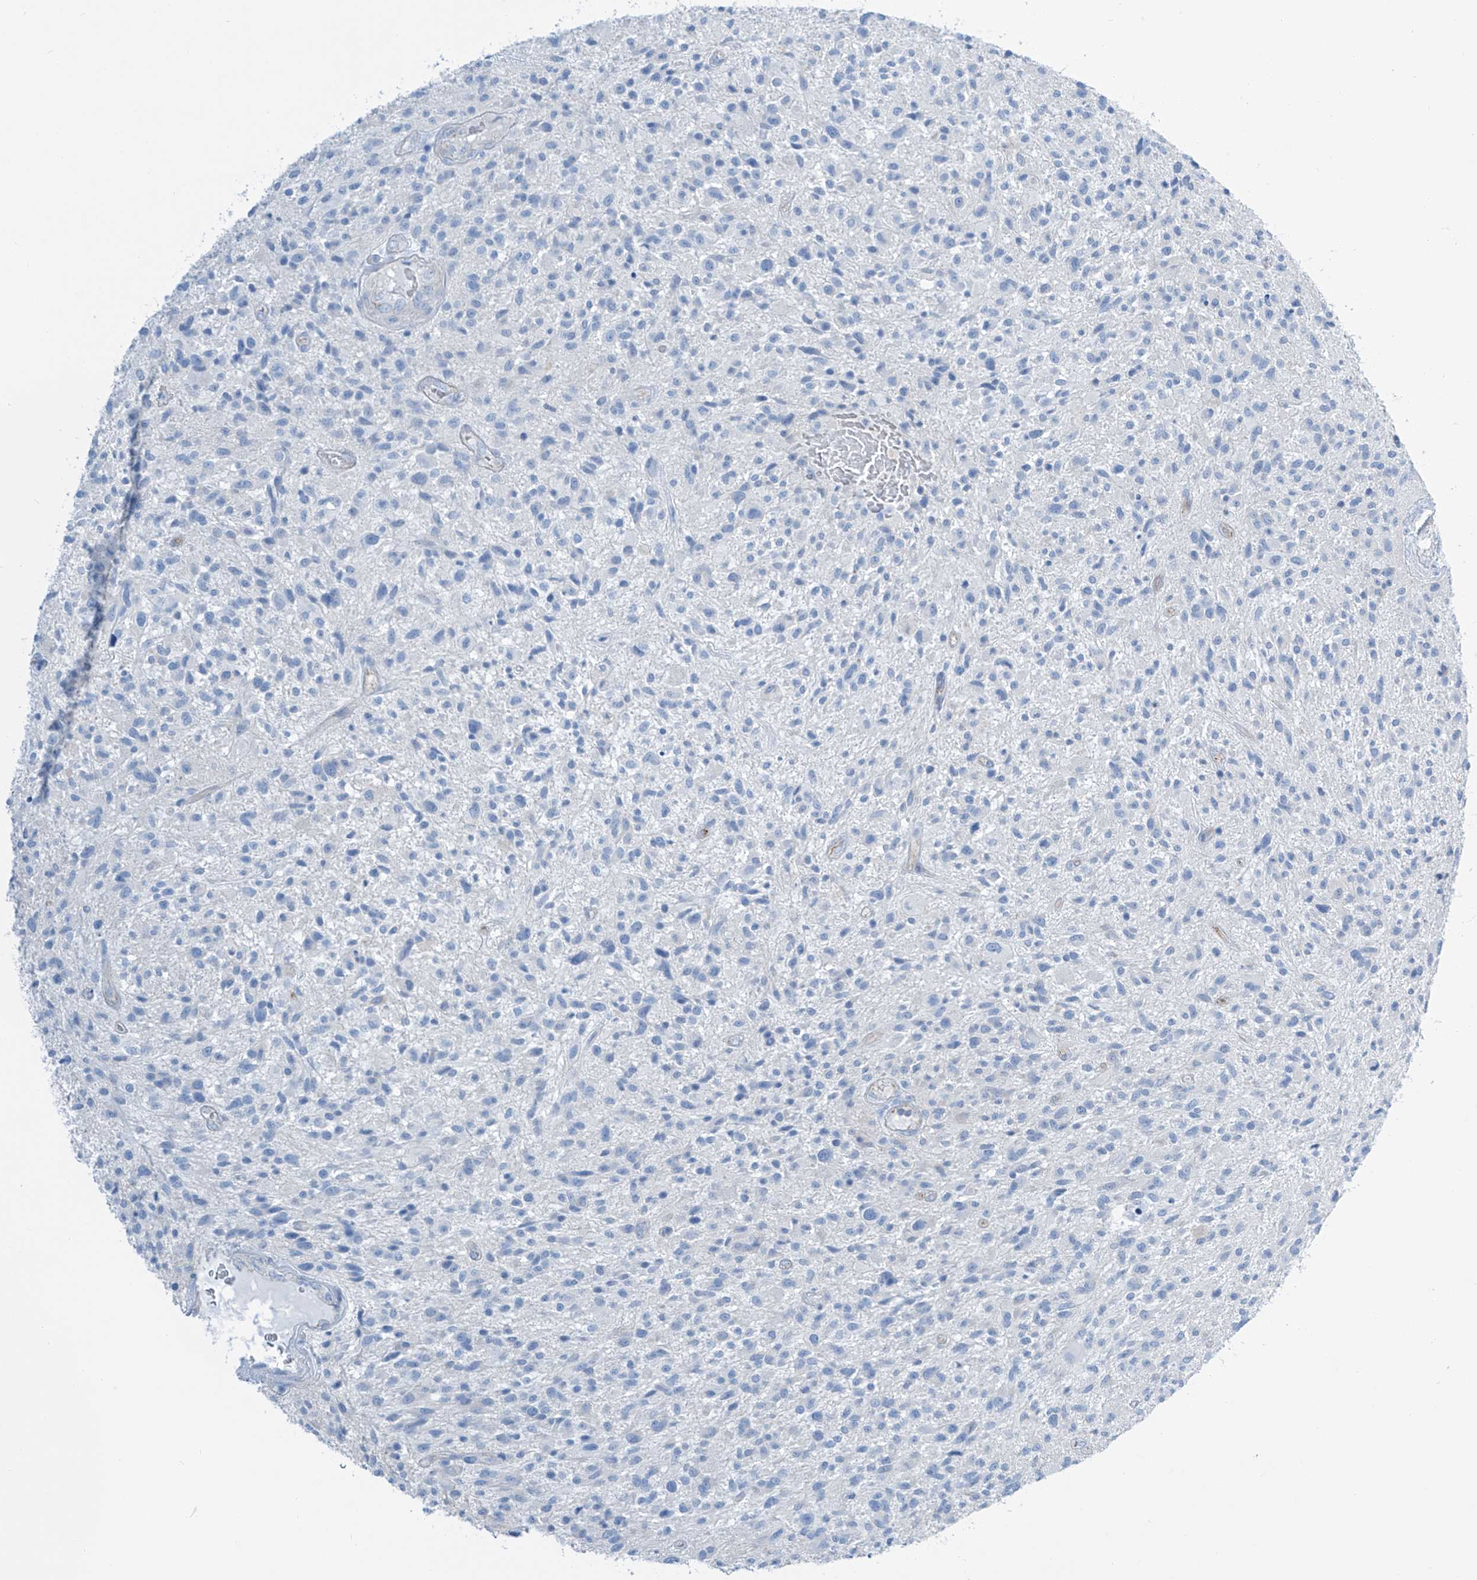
{"staining": {"intensity": "negative", "quantity": "none", "location": "none"}, "tissue": "glioma", "cell_type": "Tumor cells", "image_type": "cancer", "snomed": [{"axis": "morphology", "description": "Glioma, malignant, High grade"}, {"axis": "topography", "description": "Brain"}], "caption": "An image of glioma stained for a protein exhibits no brown staining in tumor cells. (IHC, brightfield microscopy, high magnification).", "gene": "MAGI1", "patient": {"sex": "male", "age": 47}}